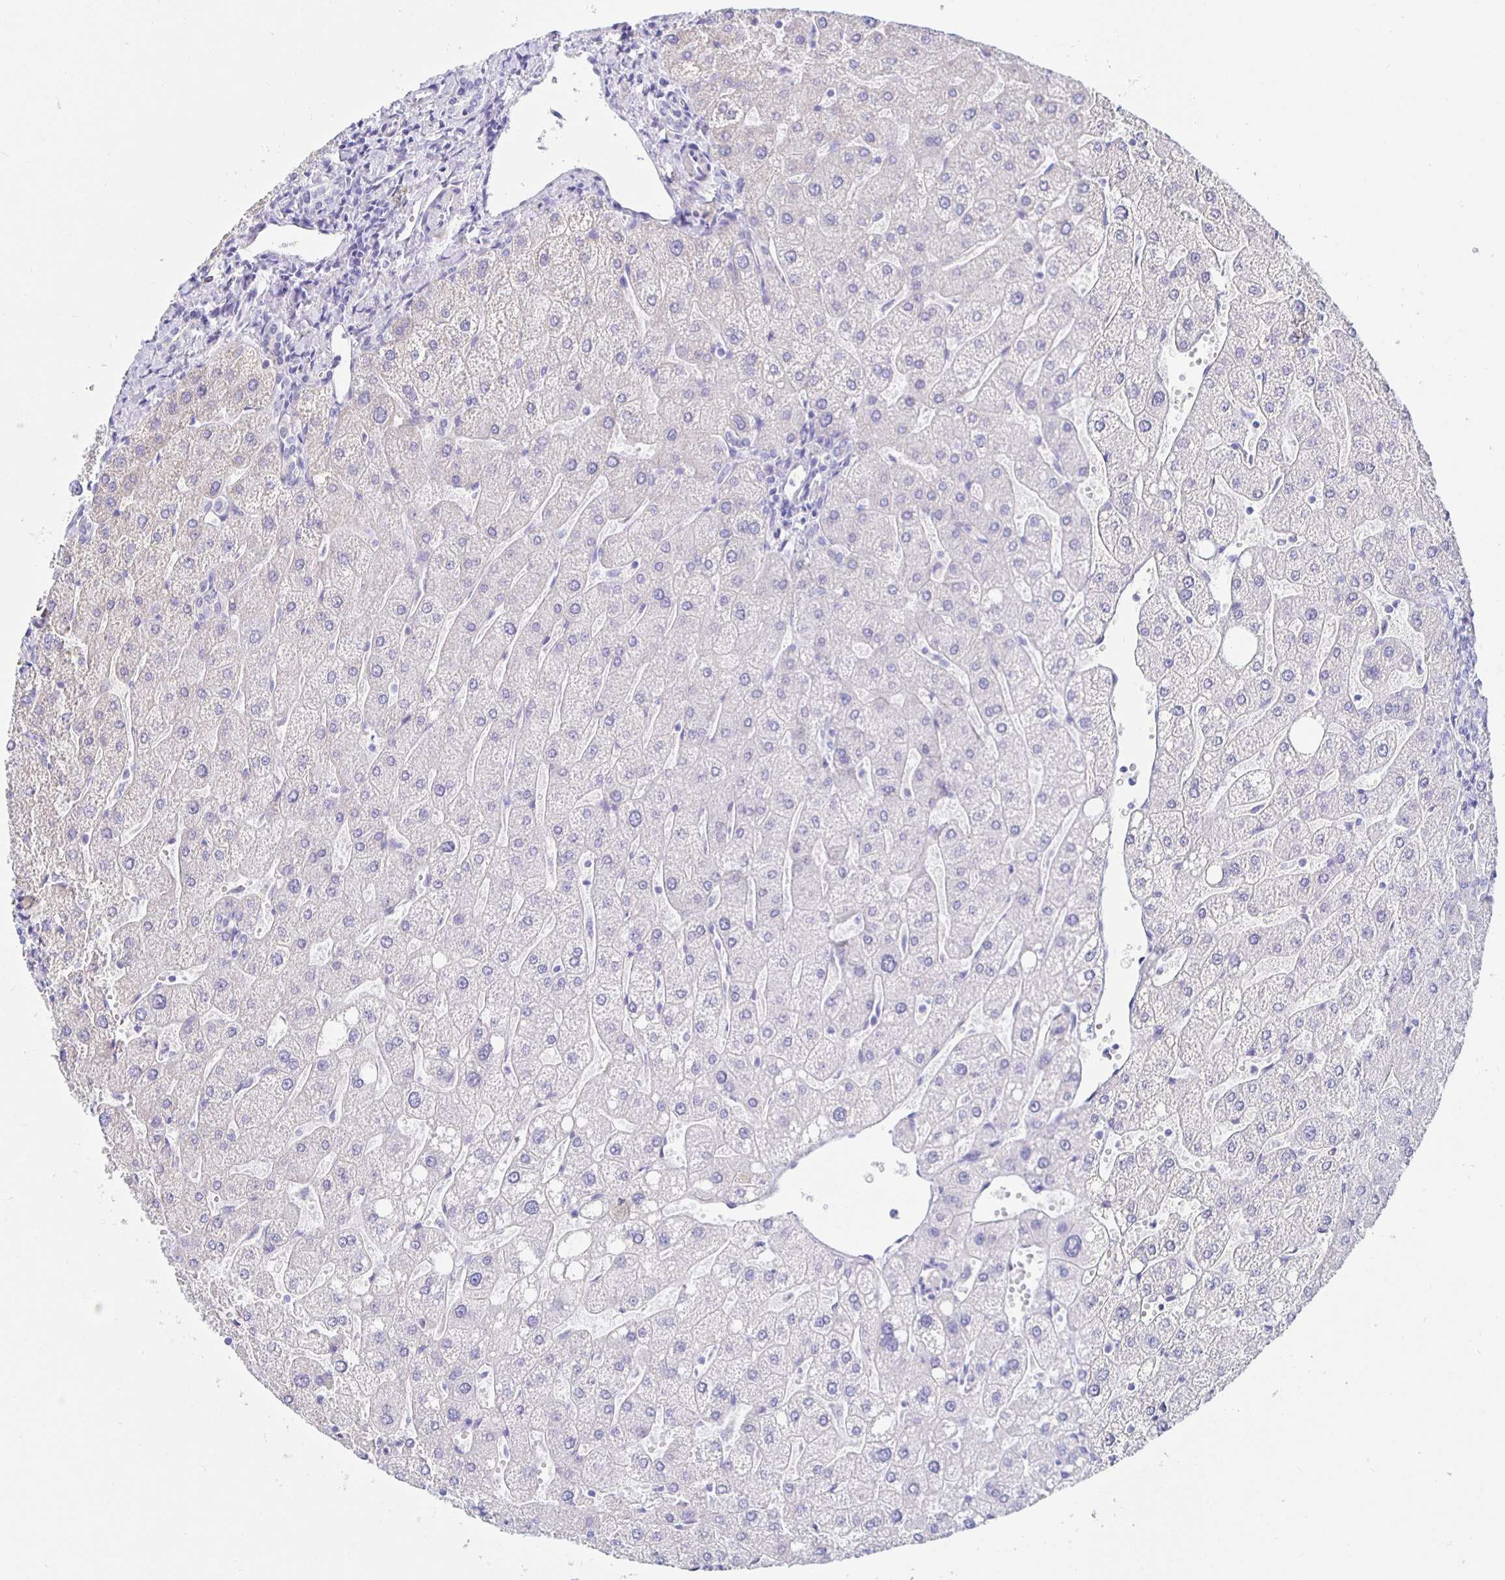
{"staining": {"intensity": "negative", "quantity": "none", "location": "none"}, "tissue": "liver", "cell_type": "Cholangiocytes", "image_type": "normal", "snomed": [{"axis": "morphology", "description": "Normal tissue, NOS"}, {"axis": "topography", "description": "Liver"}], "caption": "High magnification brightfield microscopy of benign liver stained with DAB (brown) and counterstained with hematoxylin (blue): cholangiocytes show no significant staining. (IHC, brightfield microscopy, high magnification).", "gene": "HSPA4L", "patient": {"sex": "male", "age": 67}}